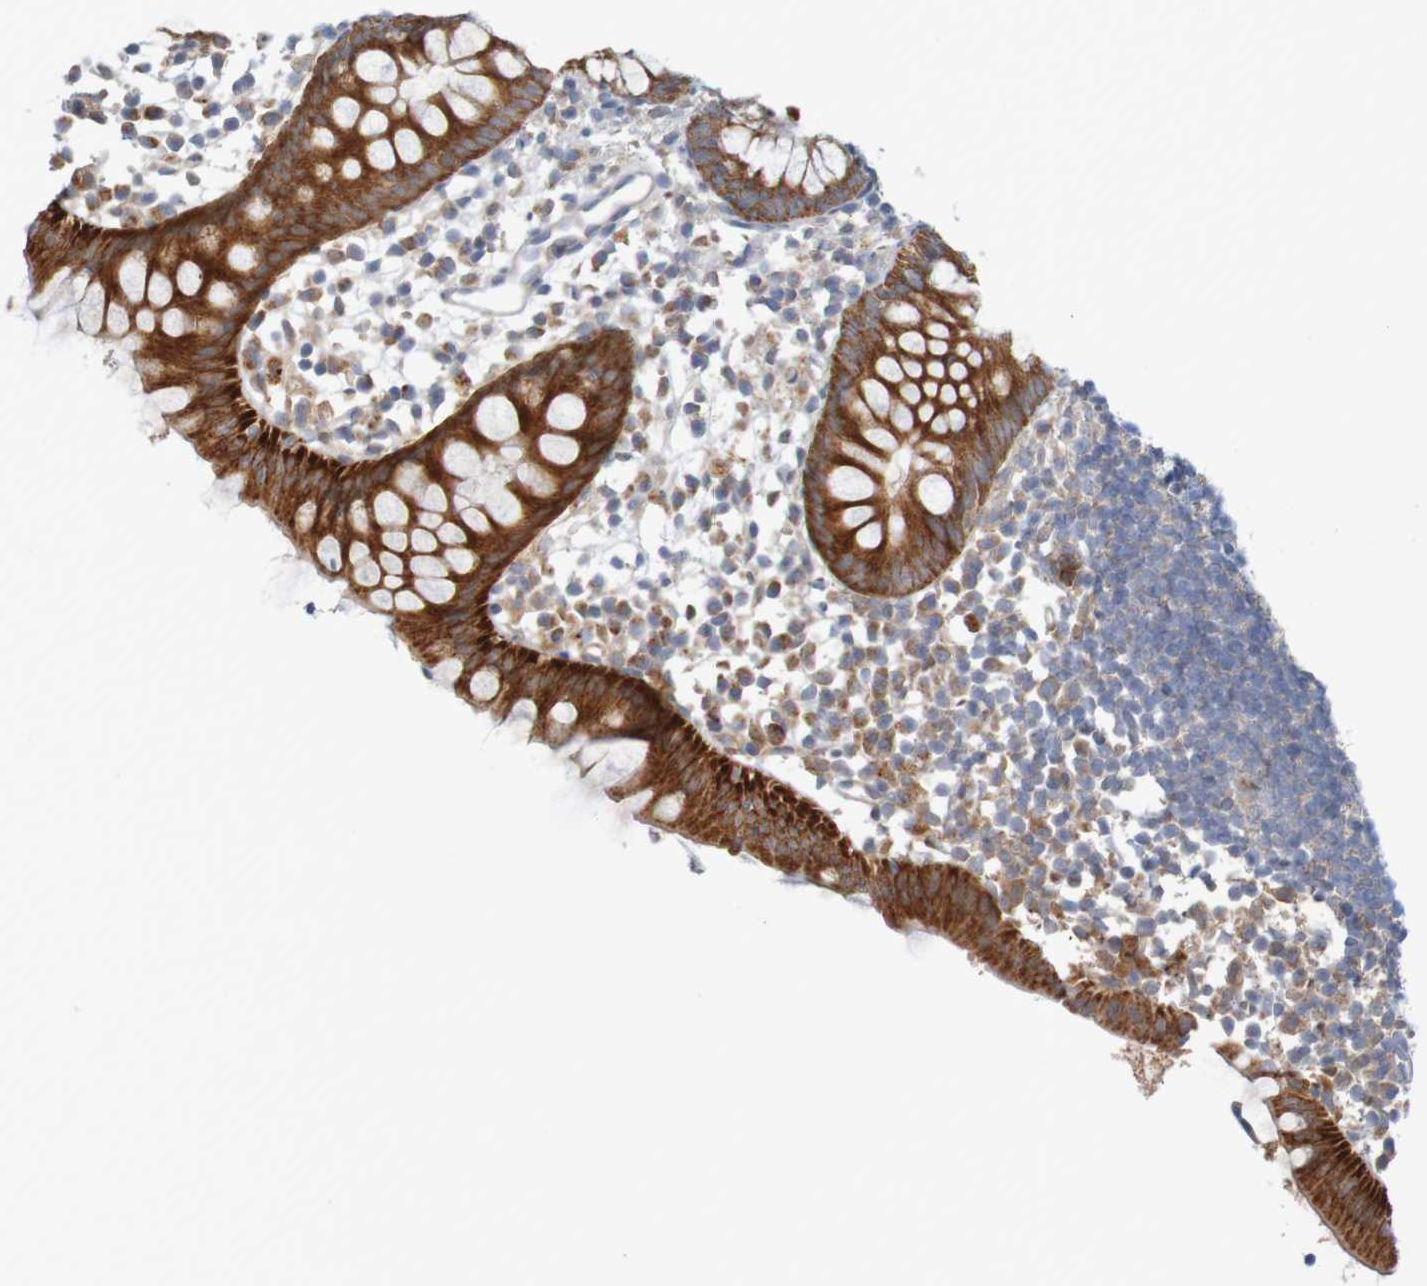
{"staining": {"intensity": "strong", "quantity": ">75%", "location": "cytoplasmic/membranous"}, "tissue": "appendix", "cell_type": "Glandular cells", "image_type": "normal", "snomed": [{"axis": "morphology", "description": "Normal tissue, NOS"}, {"axis": "topography", "description": "Appendix"}], "caption": "An immunohistochemistry (IHC) micrograph of normal tissue is shown. Protein staining in brown labels strong cytoplasmic/membranous positivity in appendix within glandular cells.", "gene": "NAV2", "patient": {"sex": "female", "age": 20}}